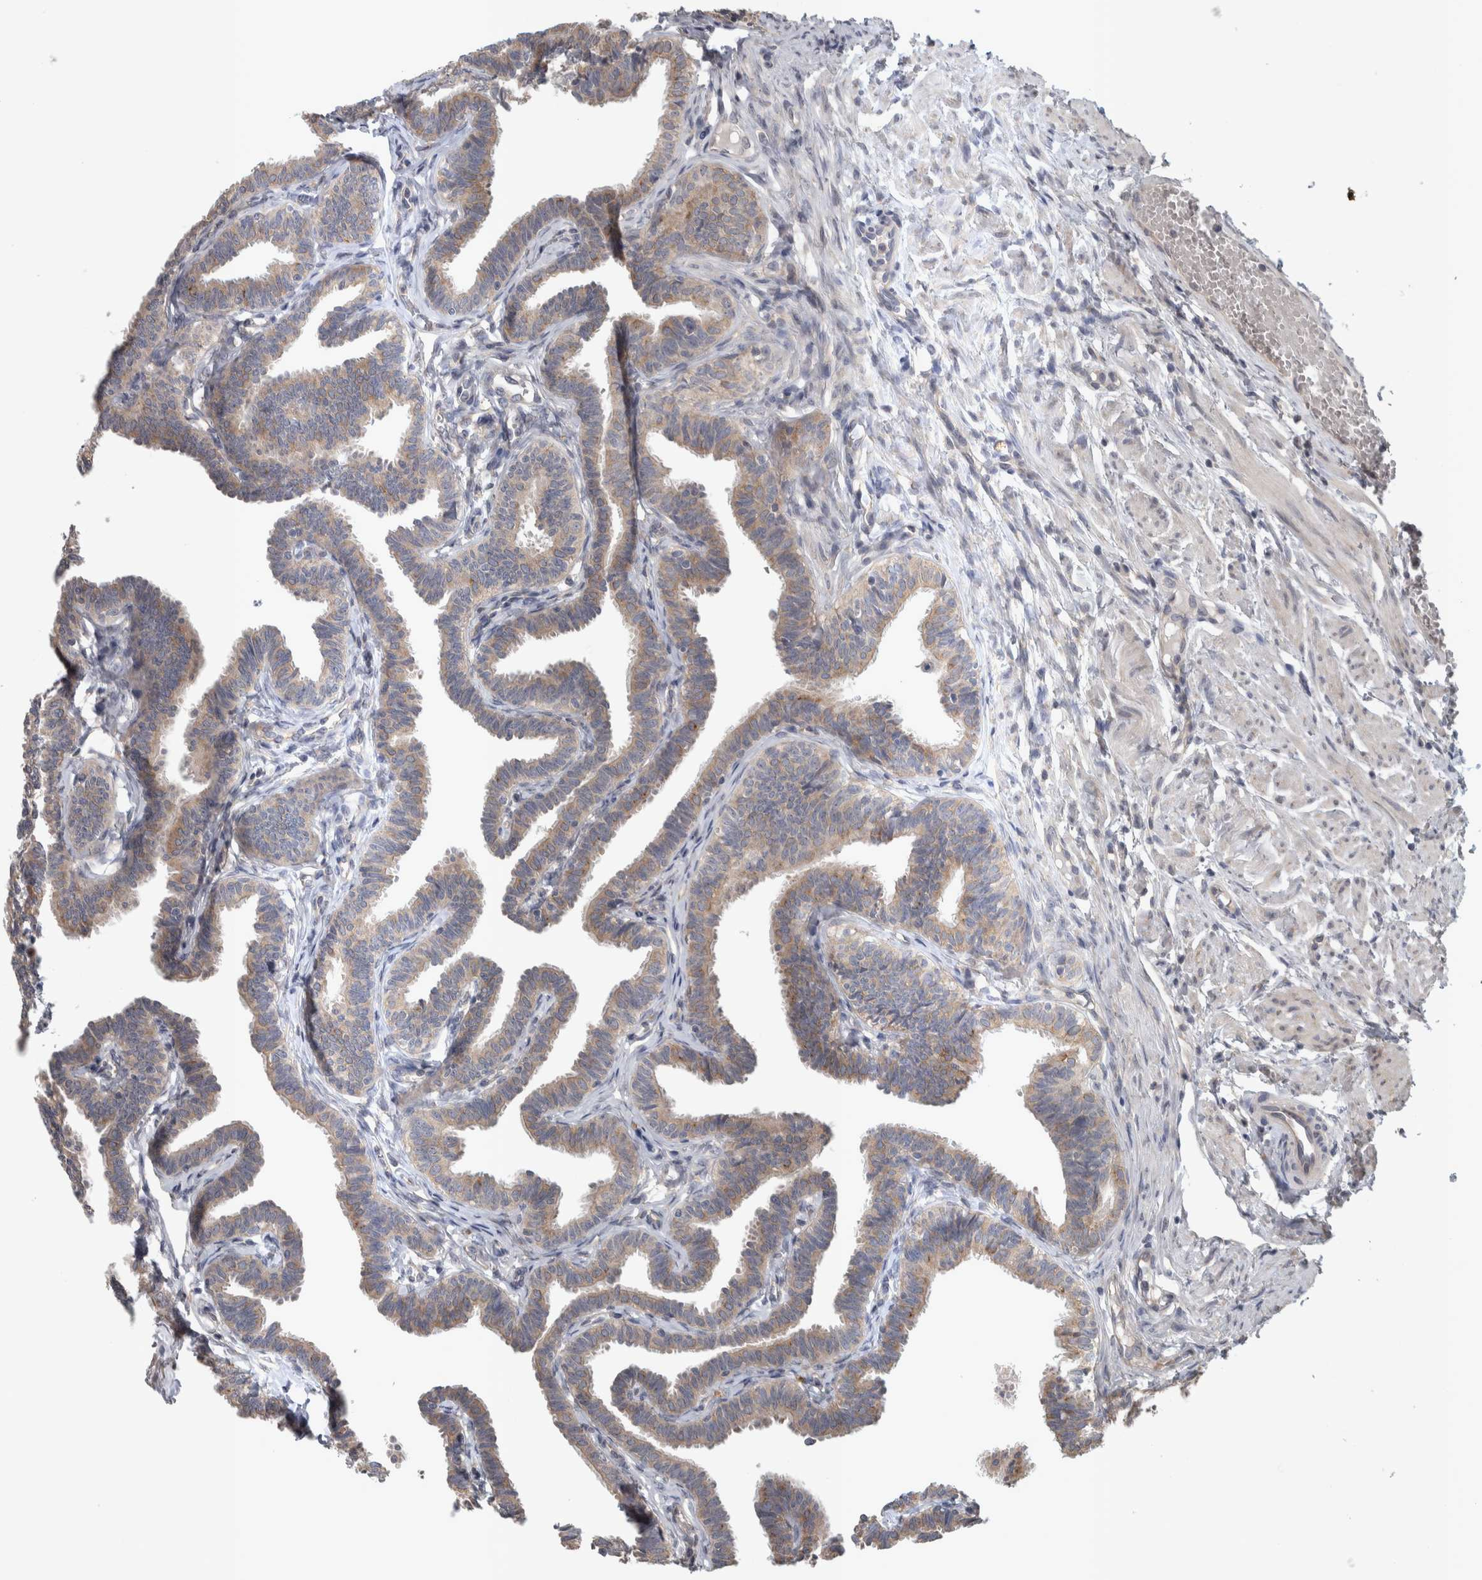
{"staining": {"intensity": "weak", "quantity": ">75%", "location": "cytoplasmic/membranous"}, "tissue": "fallopian tube", "cell_type": "Glandular cells", "image_type": "normal", "snomed": [{"axis": "morphology", "description": "Normal tissue, NOS"}, {"axis": "topography", "description": "Fallopian tube"}, {"axis": "topography", "description": "Ovary"}], "caption": "Normal fallopian tube displays weak cytoplasmic/membranous positivity in about >75% of glandular cells (IHC, brightfield microscopy, high magnification)..", "gene": "SRP68", "patient": {"sex": "female", "age": 23}}